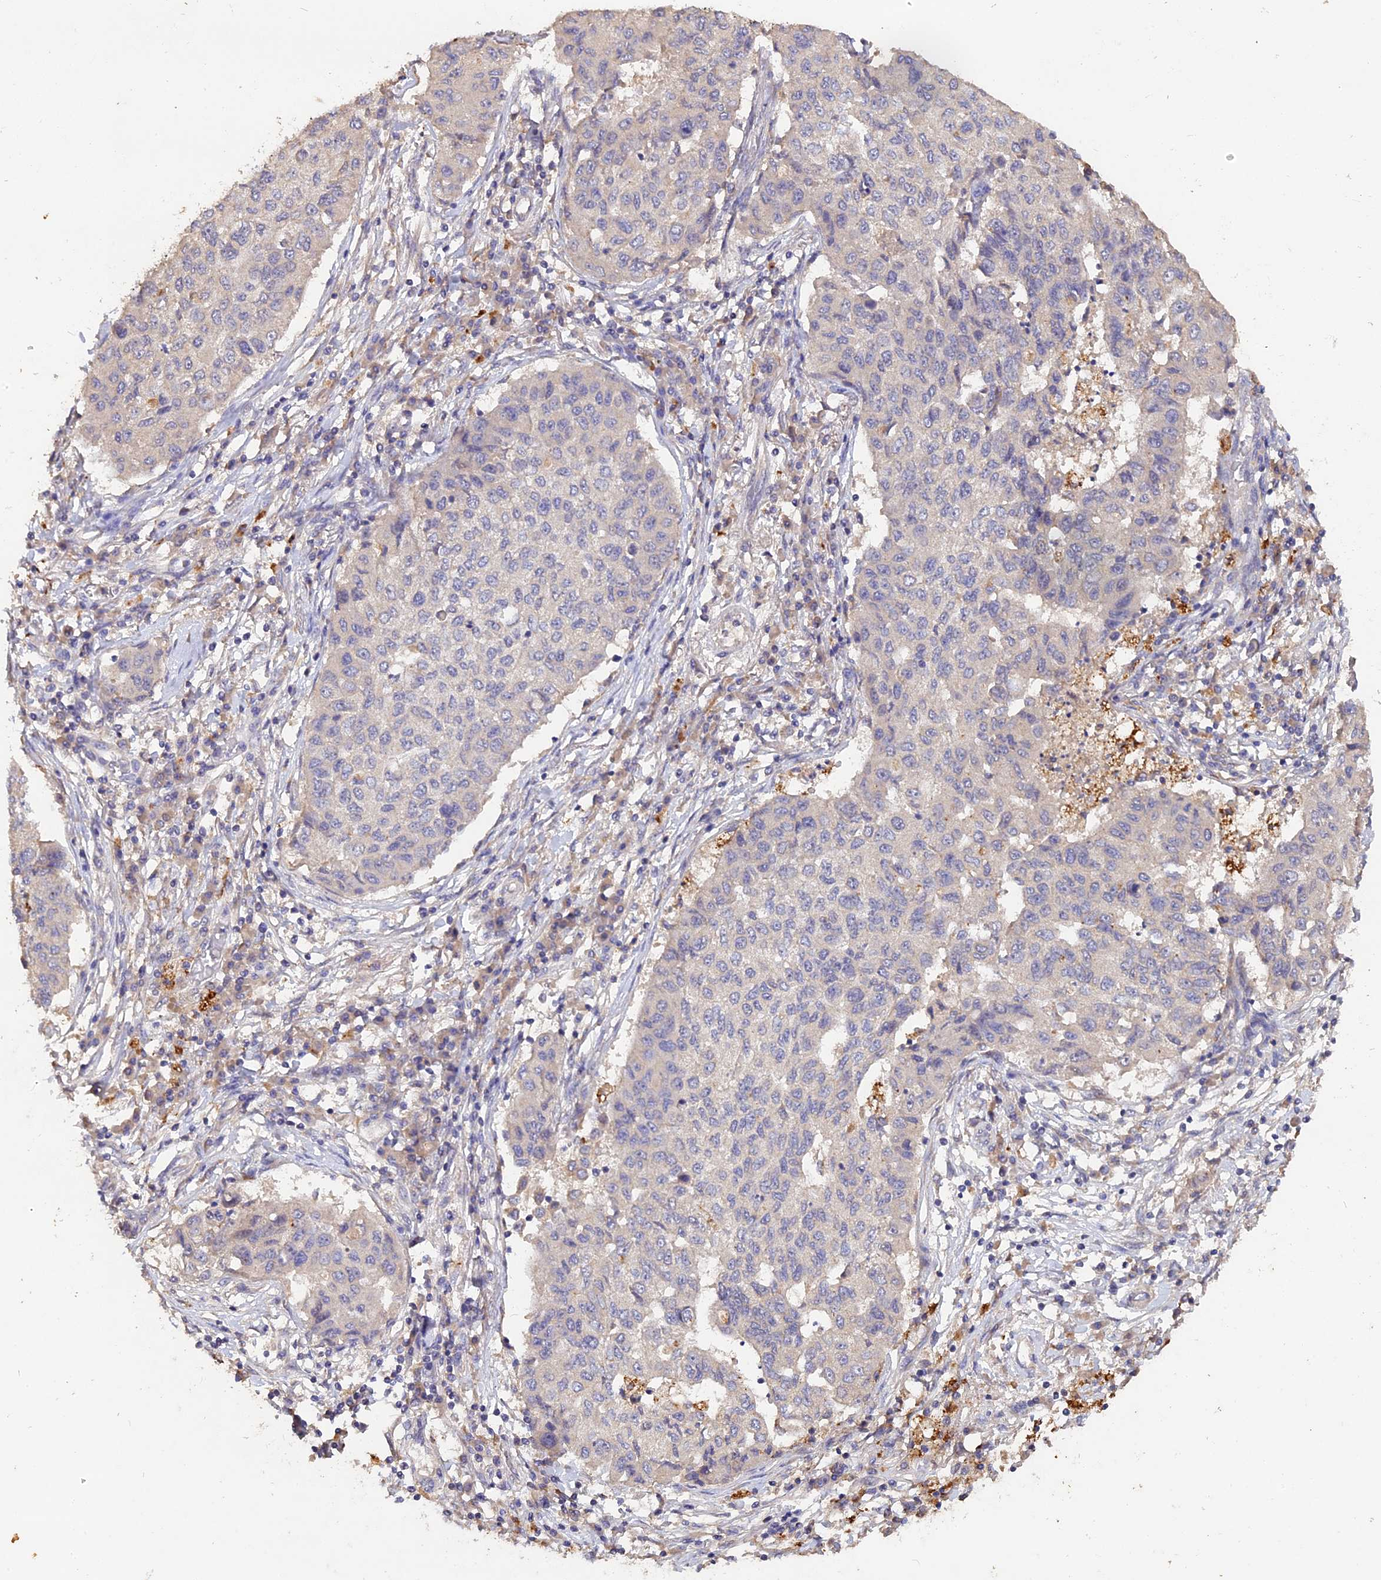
{"staining": {"intensity": "negative", "quantity": "none", "location": "none"}, "tissue": "lung cancer", "cell_type": "Tumor cells", "image_type": "cancer", "snomed": [{"axis": "morphology", "description": "Squamous cell carcinoma, NOS"}, {"axis": "topography", "description": "Lung"}], "caption": "High magnification brightfield microscopy of lung squamous cell carcinoma stained with DAB (brown) and counterstained with hematoxylin (blue): tumor cells show no significant expression.", "gene": "SLC26A4", "patient": {"sex": "male", "age": 74}}